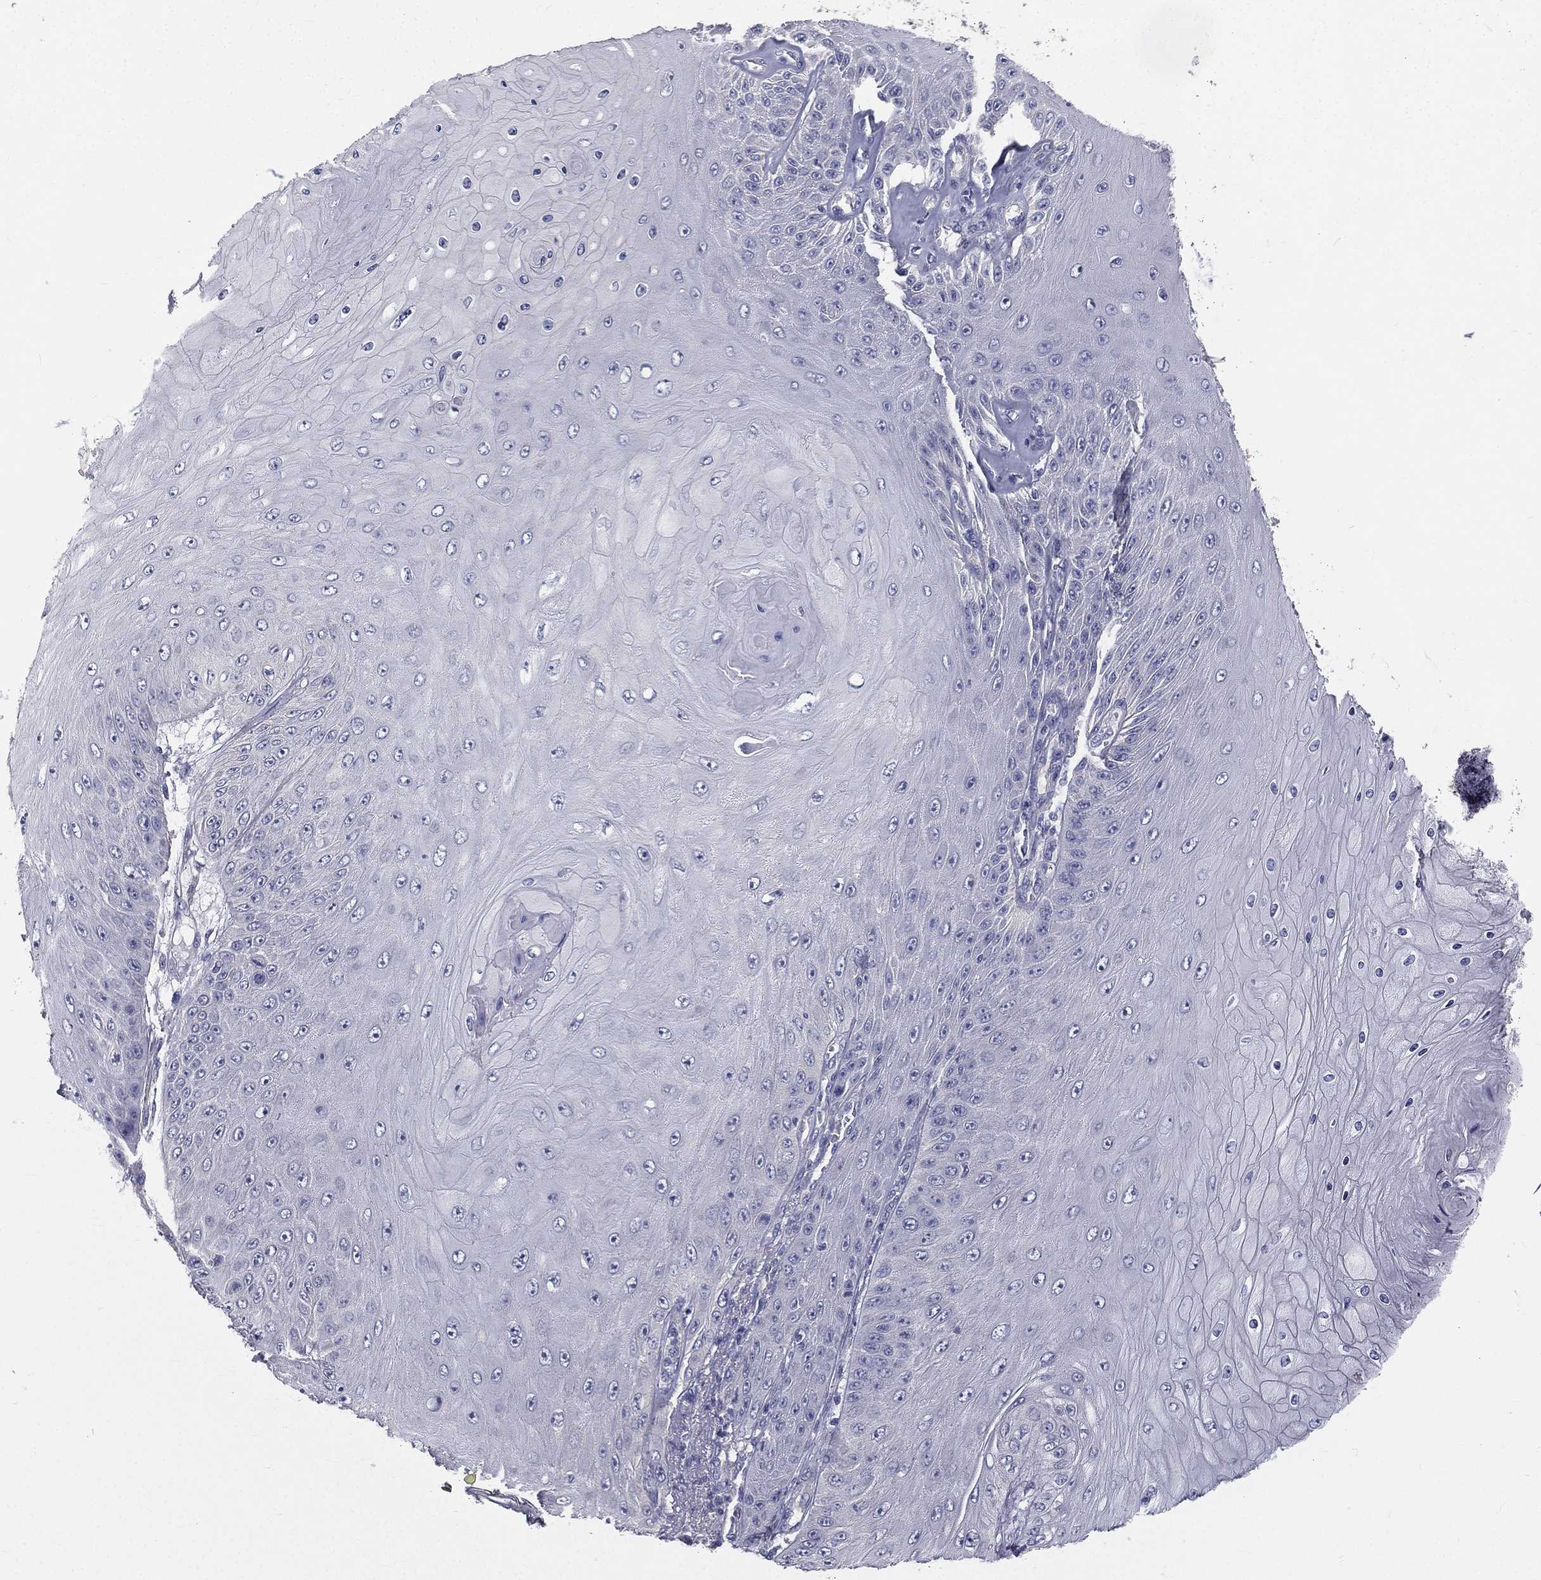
{"staining": {"intensity": "negative", "quantity": "none", "location": "none"}, "tissue": "skin cancer", "cell_type": "Tumor cells", "image_type": "cancer", "snomed": [{"axis": "morphology", "description": "Squamous cell carcinoma, NOS"}, {"axis": "topography", "description": "Skin"}], "caption": "Tumor cells show no significant positivity in skin cancer.", "gene": "MUC13", "patient": {"sex": "male", "age": 62}}